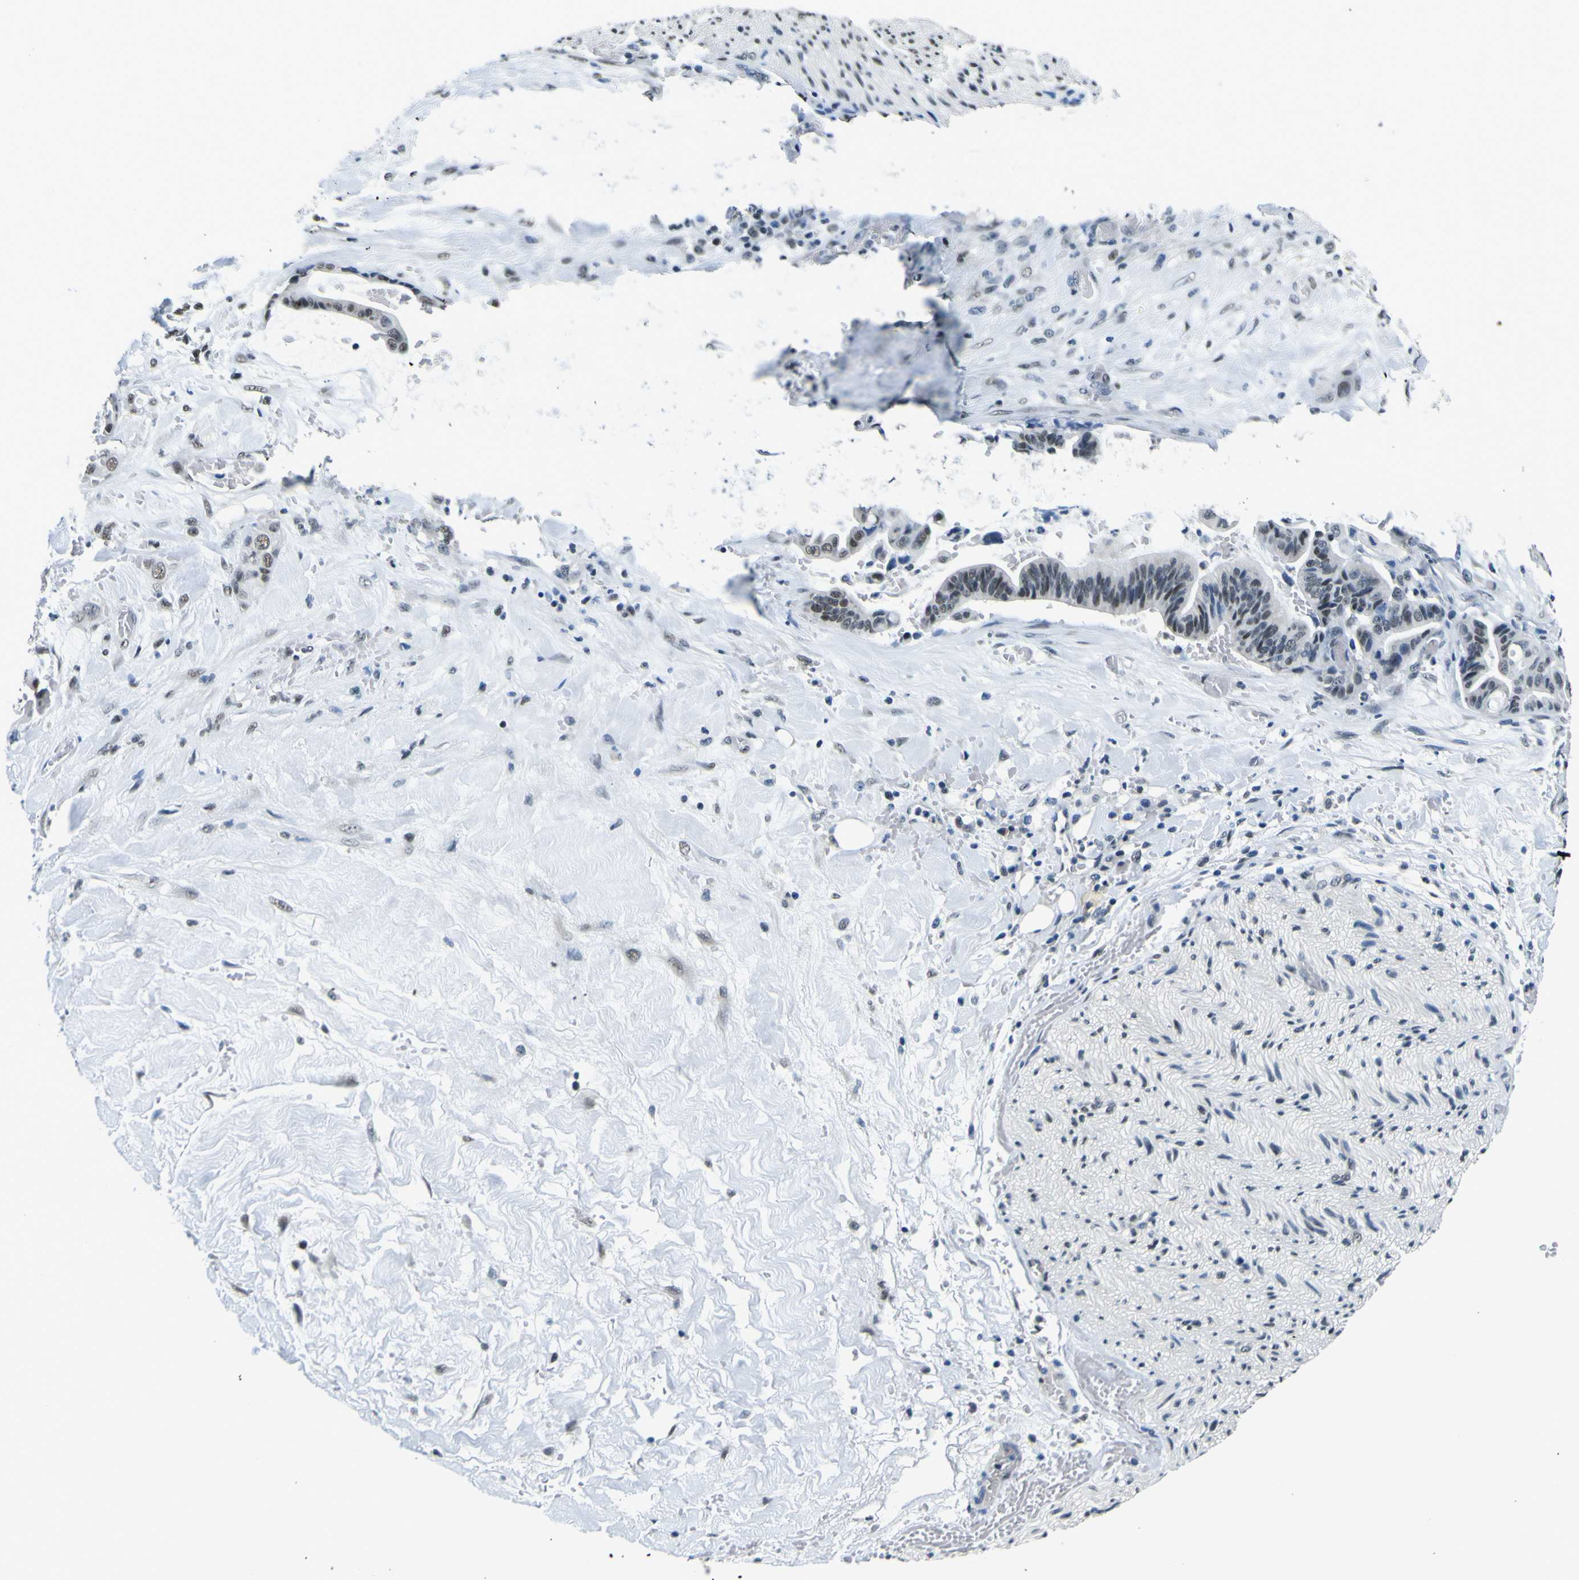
{"staining": {"intensity": "weak", "quantity": ">75%", "location": "nuclear"}, "tissue": "liver cancer", "cell_type": "Tumor cells", "image_type": "cancer", "snomed": [{"axis": "morphology", "description": "Cholangiocarcinoma"}, {"axis": "topography", "description": "Liver"}], "caption": "Liver cancer was stained to show a protein in brown. There is low levels of weak nuclear positivity in about >75% of tumor cells.", "gene": "SP1", "patient": {"sex": "female", "age": 61}}